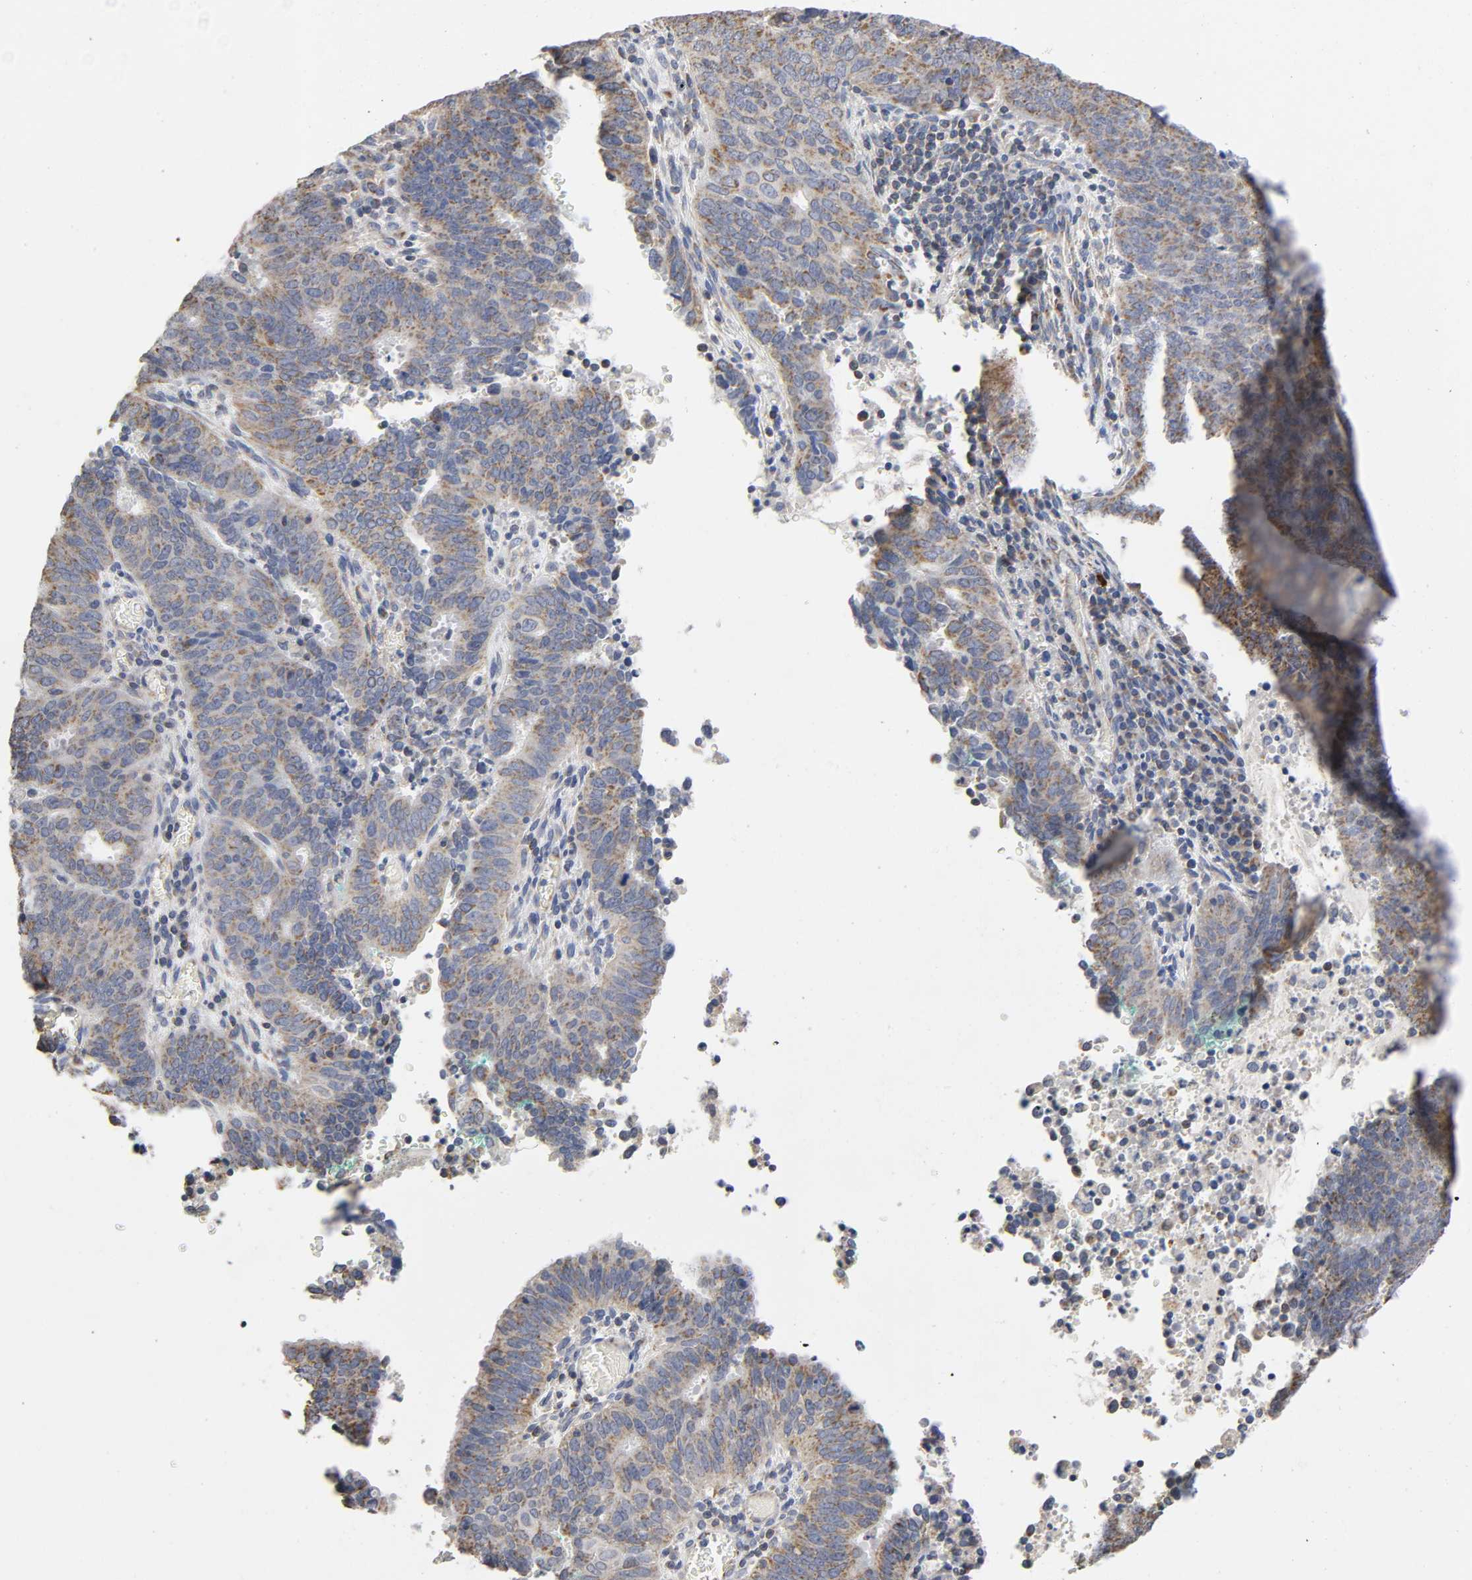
{"staining": {"intensity": "moderate", "quantity": ">75%", "location": "cytoplasmic/membranous"}, "tissue": "cervical cancer", "cell_type": "Tumor cells", "image_type": "cancer", "snomed": [{"axis": "morphology", "description": "Adenocarcinoma, NOS"}, {"axis": "topography", "description": "Cervix"}], "caption": "Tumor cells demonstrate medium levels of moderate cytoplasmic/membranous staining in about >75% of cells in human cervical cancer (adenocarcinoma). (IHC, brightfield microscopy, high magnification).", "gene": "SYT16", "patient": {"sex": "female", "age": 44}}